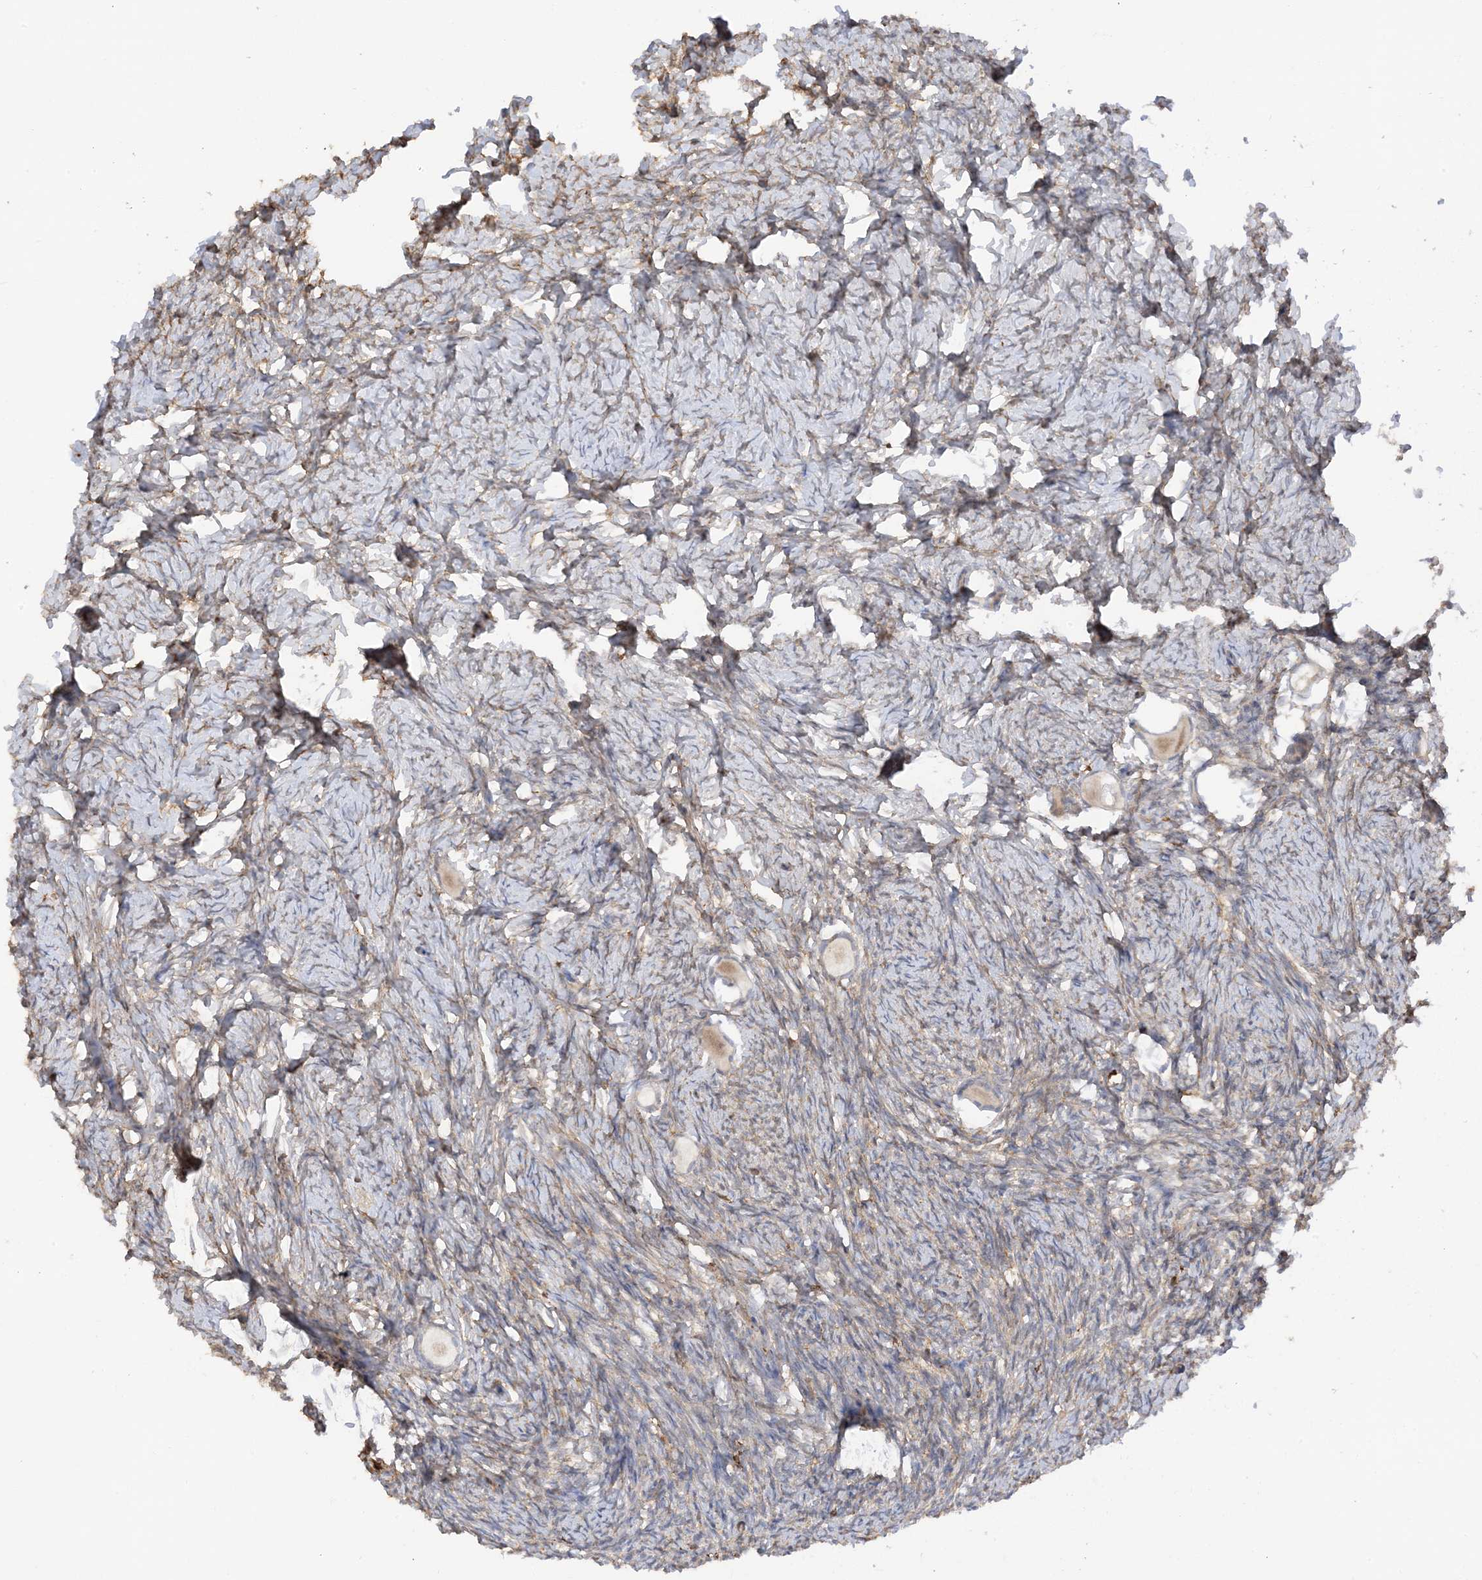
{"staining": {"intensity": "weak", "quantity": "<25%", "location": "cytoplasmic/membranous"}, "tissue": "ovary", "cell_type": "Follicle cells", "image_type": "normal", "snomed": [{"axis": "morphology", "description": "Normal tissue, NOS"}, {"axis": "topography", "description": "Ovary"}], "caption": "High magnification brightfield microscopy of benign ovary stained with DAB (brown) and counterstained with hematoxylin (blue): follicle cells show no significant positivity. (DAB immunohistochemistry (IHC), high magnification).", "gene": "PHACTR2", "patient": {"sex": "female", "age": 27}}